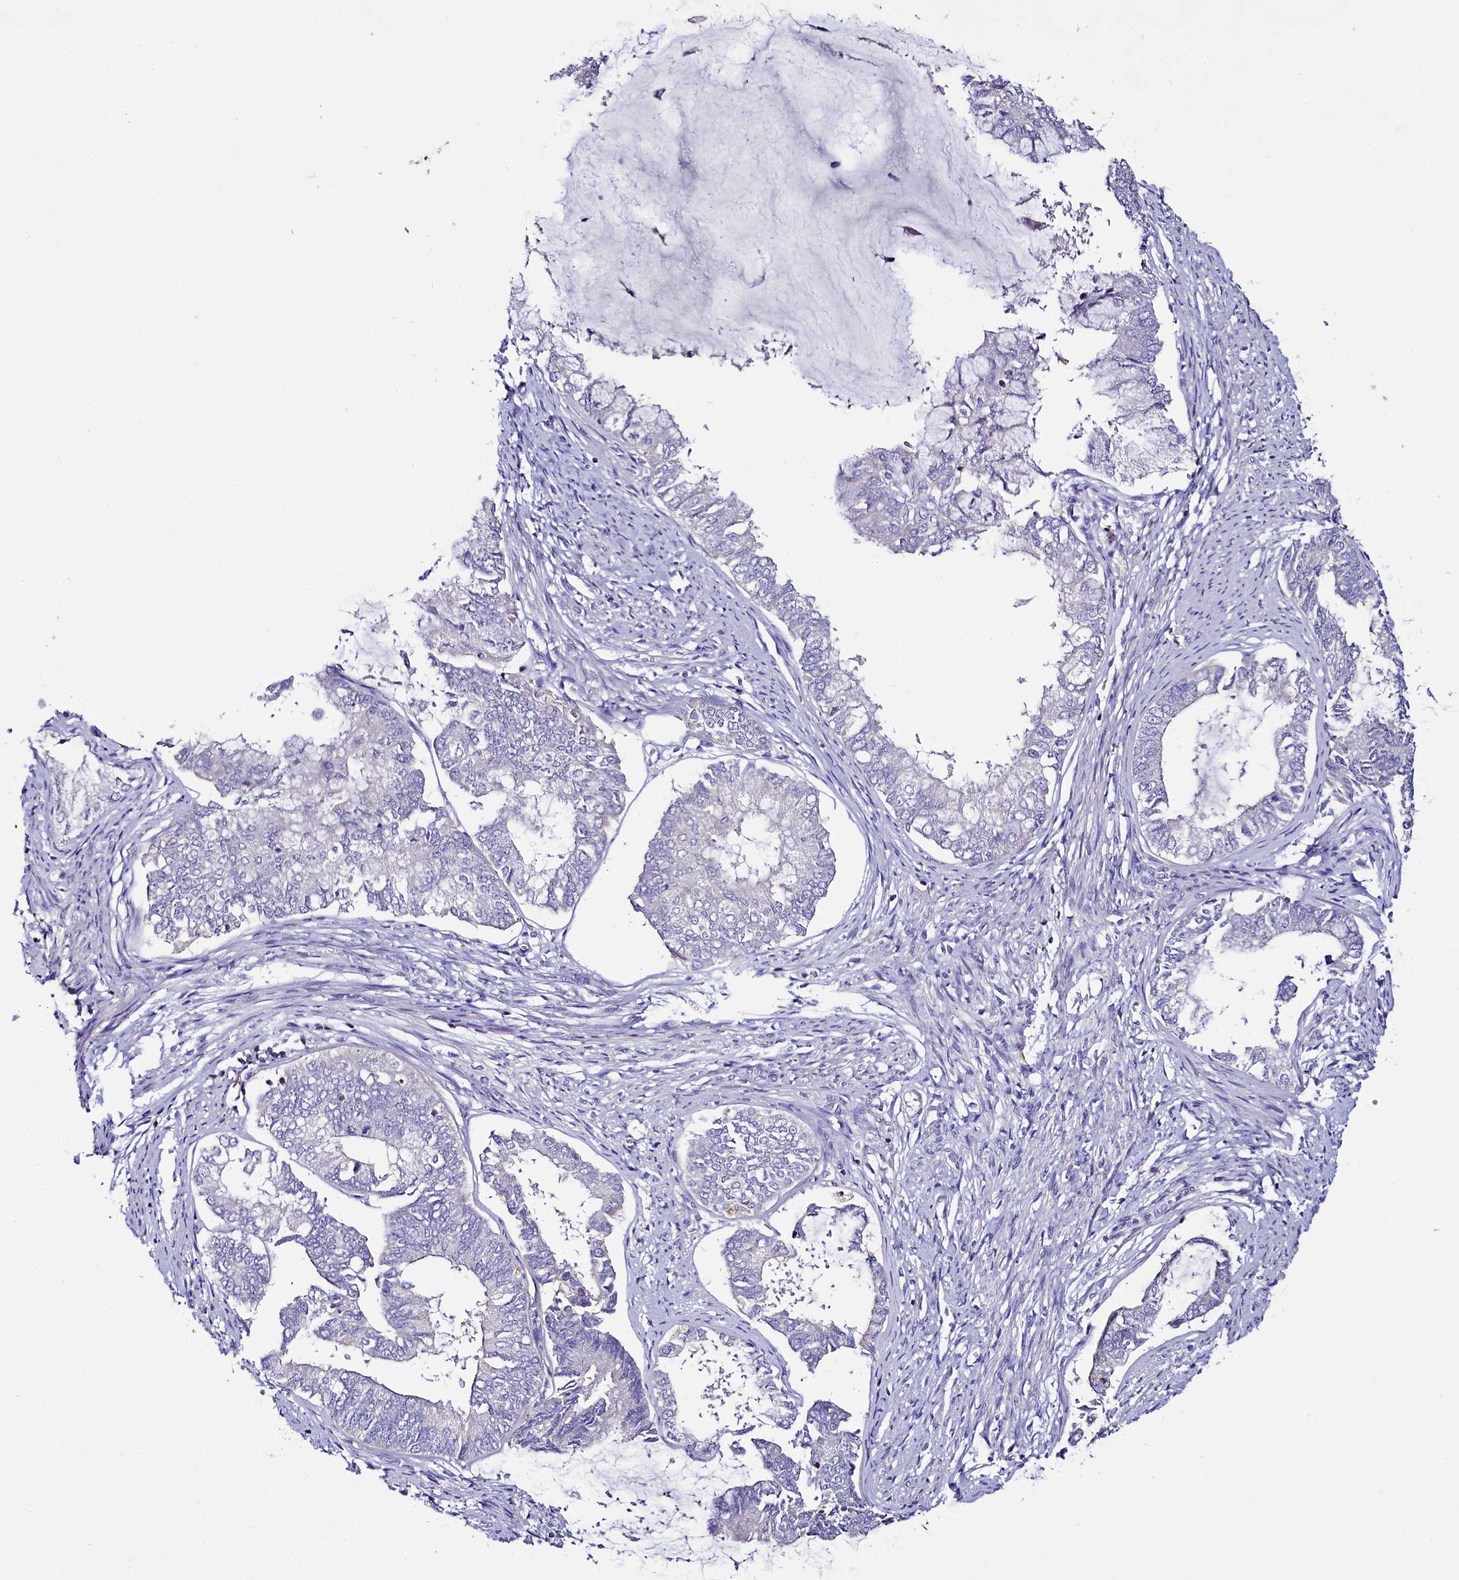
{"staining": {"intensity": "negative", "quantity": "none", "location": "none"}, "tissue": "endometrial cancer", "cell_type": "Tumor cells", "image_type": "cancer", "snomed": [{"axis": "morphology", "description": "Adenocarcinoma, NOS"}, {"axis": "topography", "description": "Endometrium"}], "caption": "DAB immunohistochemical staining of endometrial cancer (adenocarcinoma) displays no significant positivity in tumor cells. The staining is performed using DAB (3,3'-diaminobenzidine) brown chromogen with nuclei counter-stained in using hematoxylin.", "gene": "FGFR2", "patient": {"sex": "female", "age": 86}}